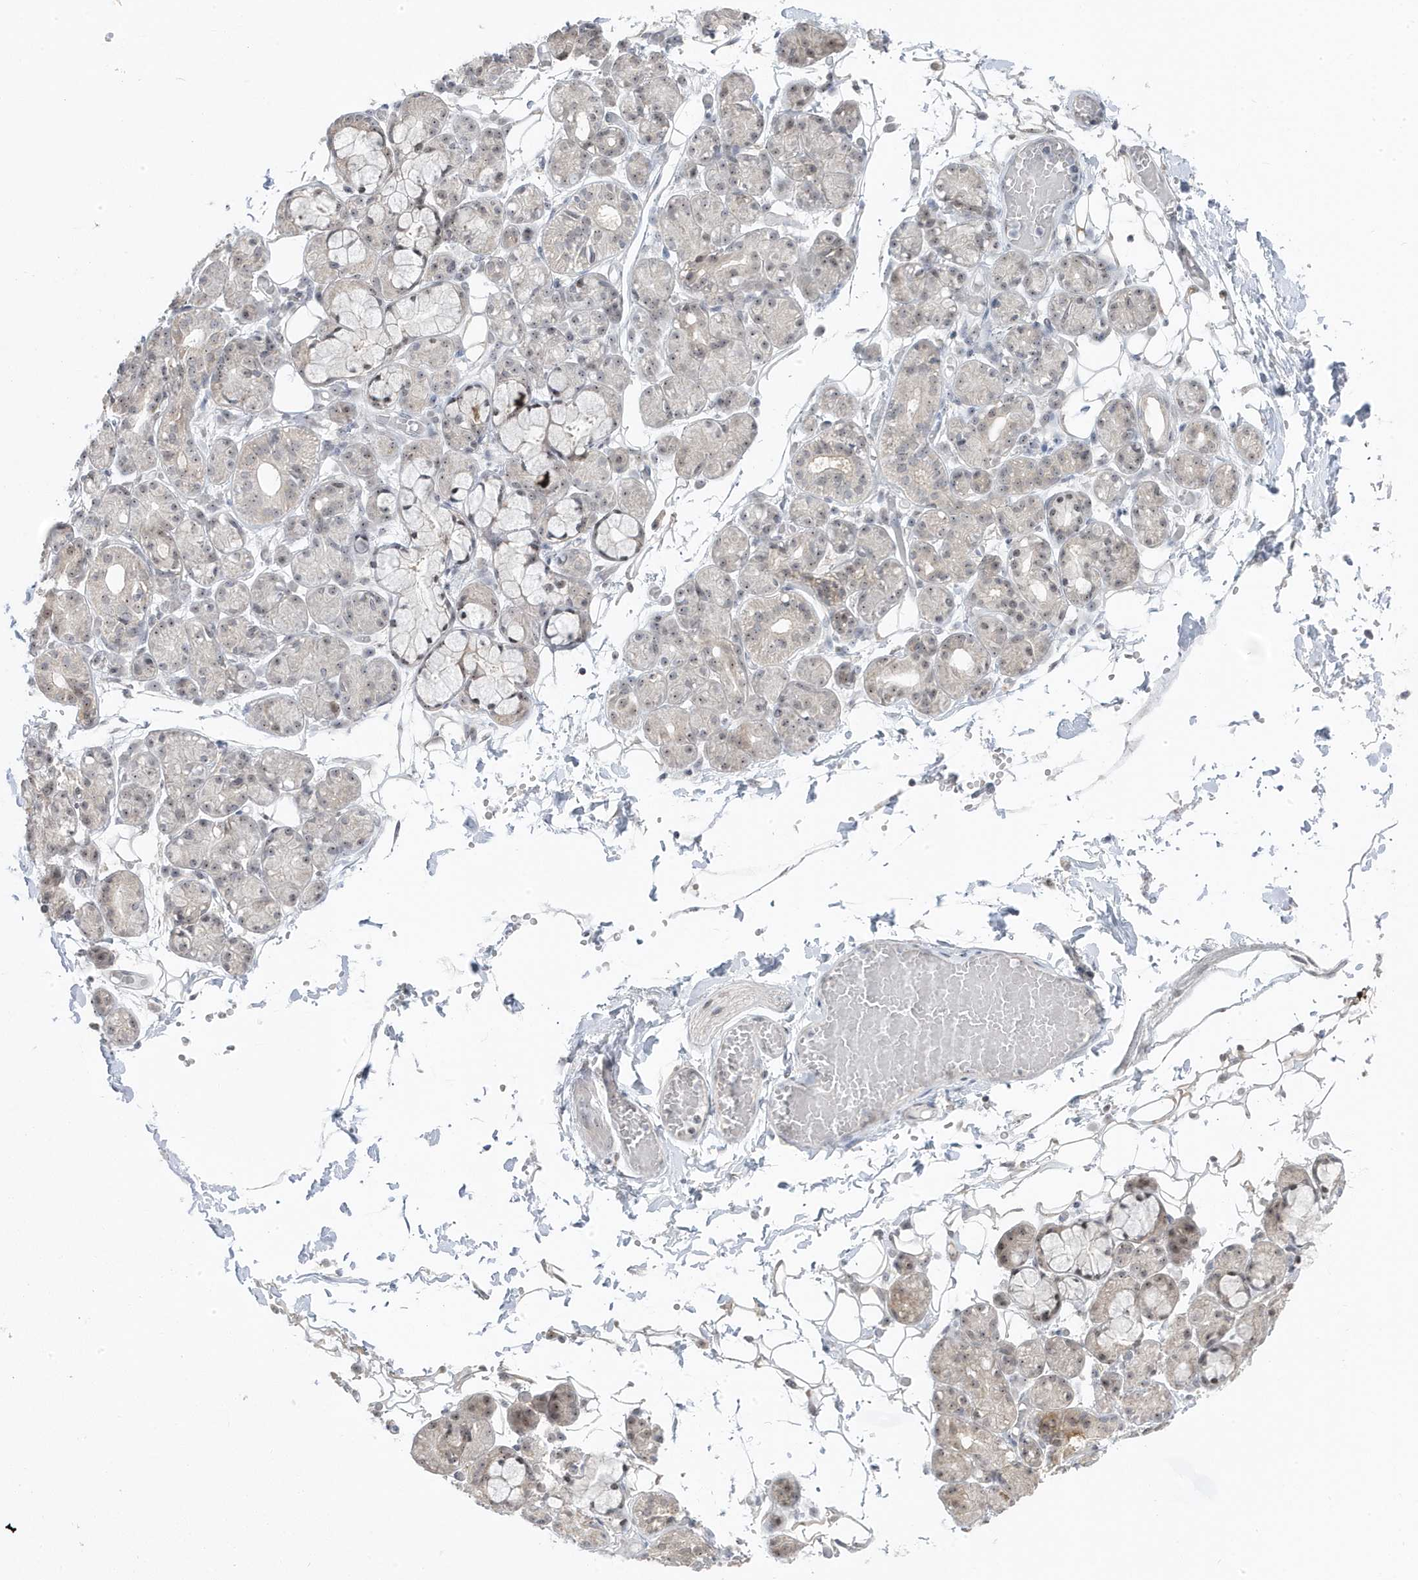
{"staining": {"intensity": "weak", "quantity": "<25%", "location": "cytoplasmic/membranous,nuclear"}, "tissue": "salivary gland", "cell_type": "Glandular cells", "image_type": "normal", "snomed": [{"axis": "morphology", "description": "Normal tissue, NOS"}, {"axis": "topography", "description": "Salivary gland"}], "caption": "IHC image of benign salivary gland: salivary gland stained with DAB exhibits no significant protein positivity in glandular cells. (DAB immunohistochemistry (IHC) with hematoxylin counter stain).", "gene": "TSEN15", "patient": {"sex": "male", "age": 63}}